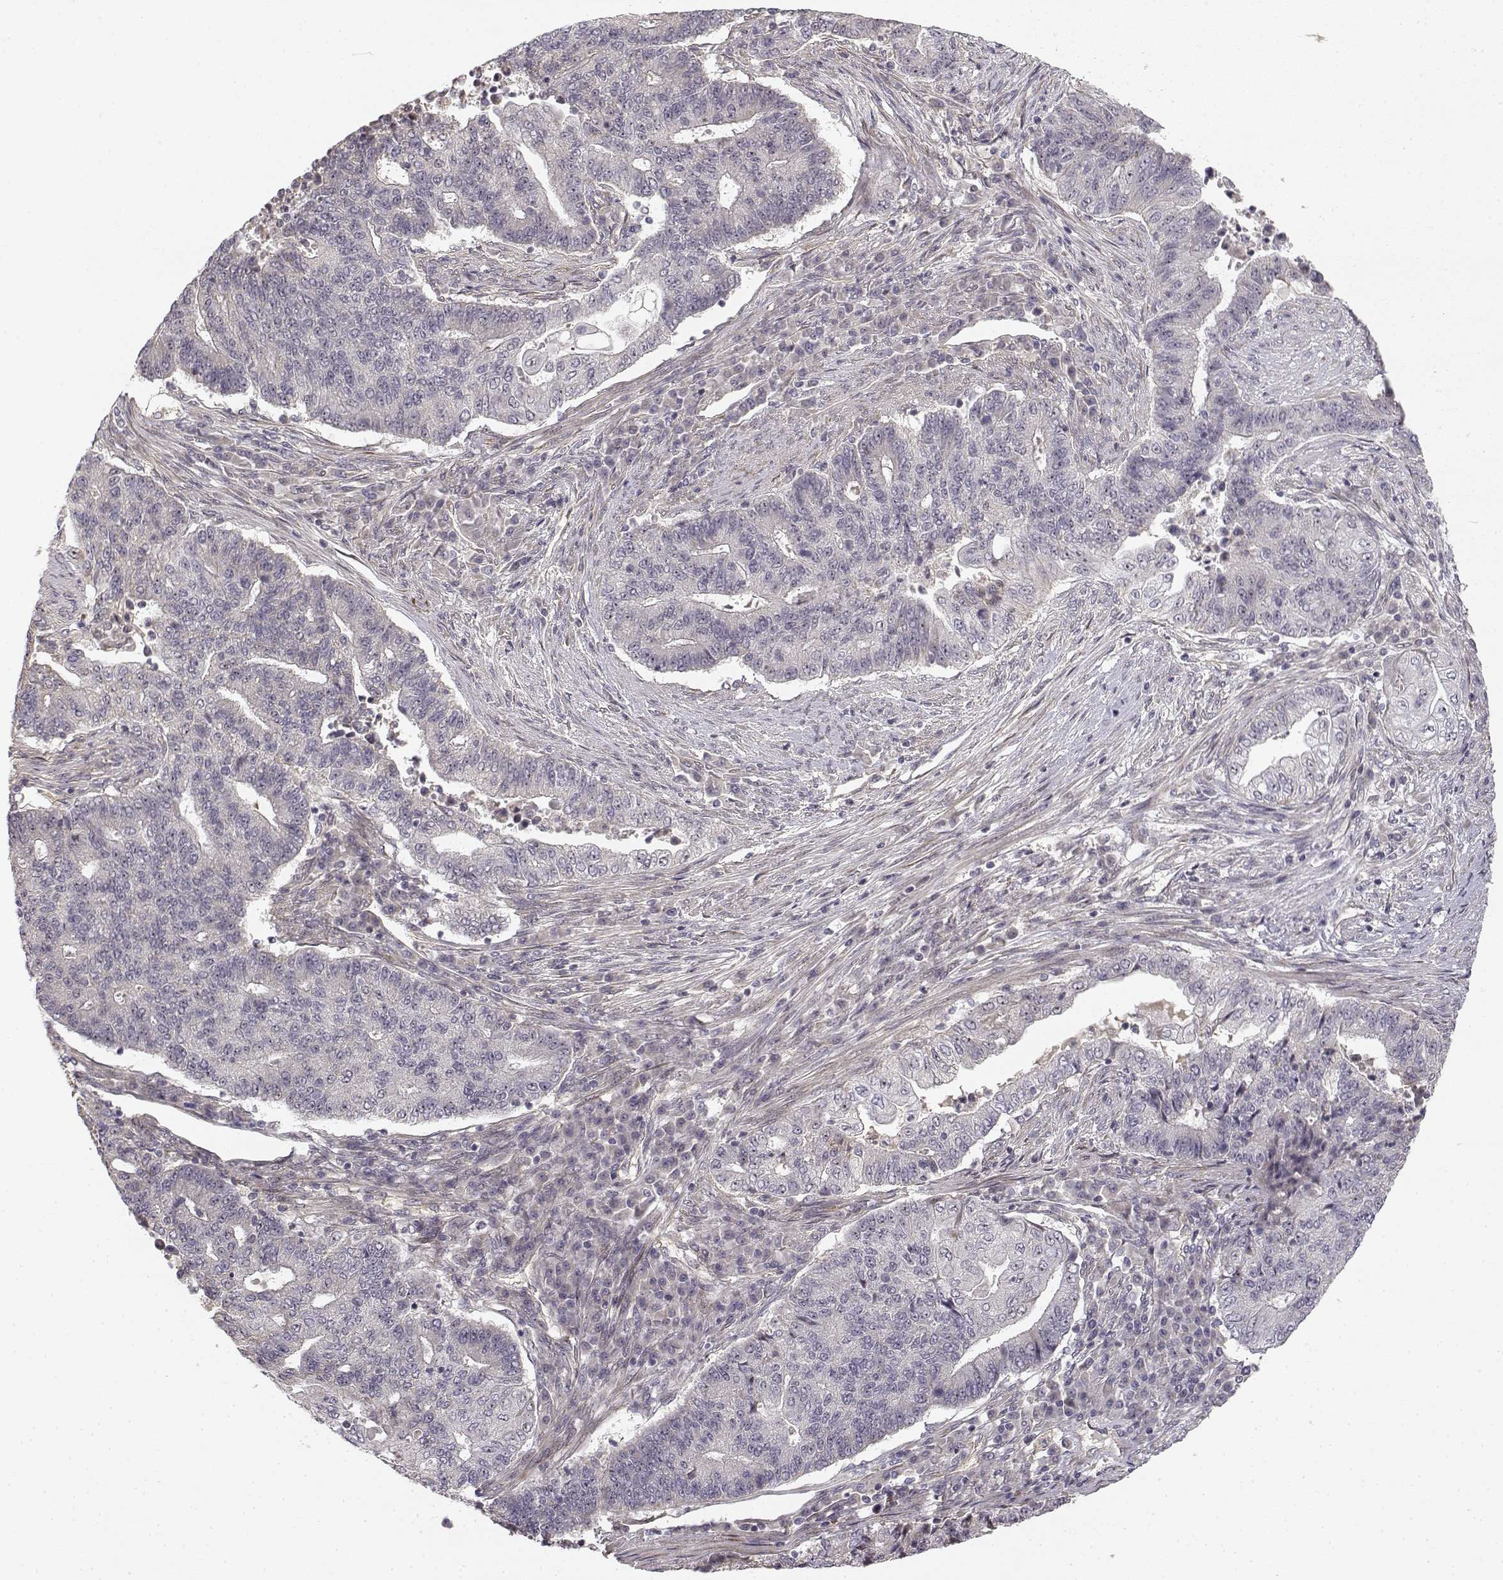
{"staining": {"intensity": "negative", "quantity": "none", "location": "none"}, "tissue": "endometrial cancer", "cell_type": "Tumor cells", "image_type": "cancer", "snomed": [{"axis": "morphology", "description": "Adenocarcinoma, NOS"}, {"axis": "topography", "description": "Uterus"}, {"axis": "topography", "description": "Endometrium"}], "caption": "A micrograph of endometrial adenocarcinoma stained for a protein displays no brown staining in tumor cells.", "gene": "MED12L", "patient": {"sex": "female", "age": 54}}